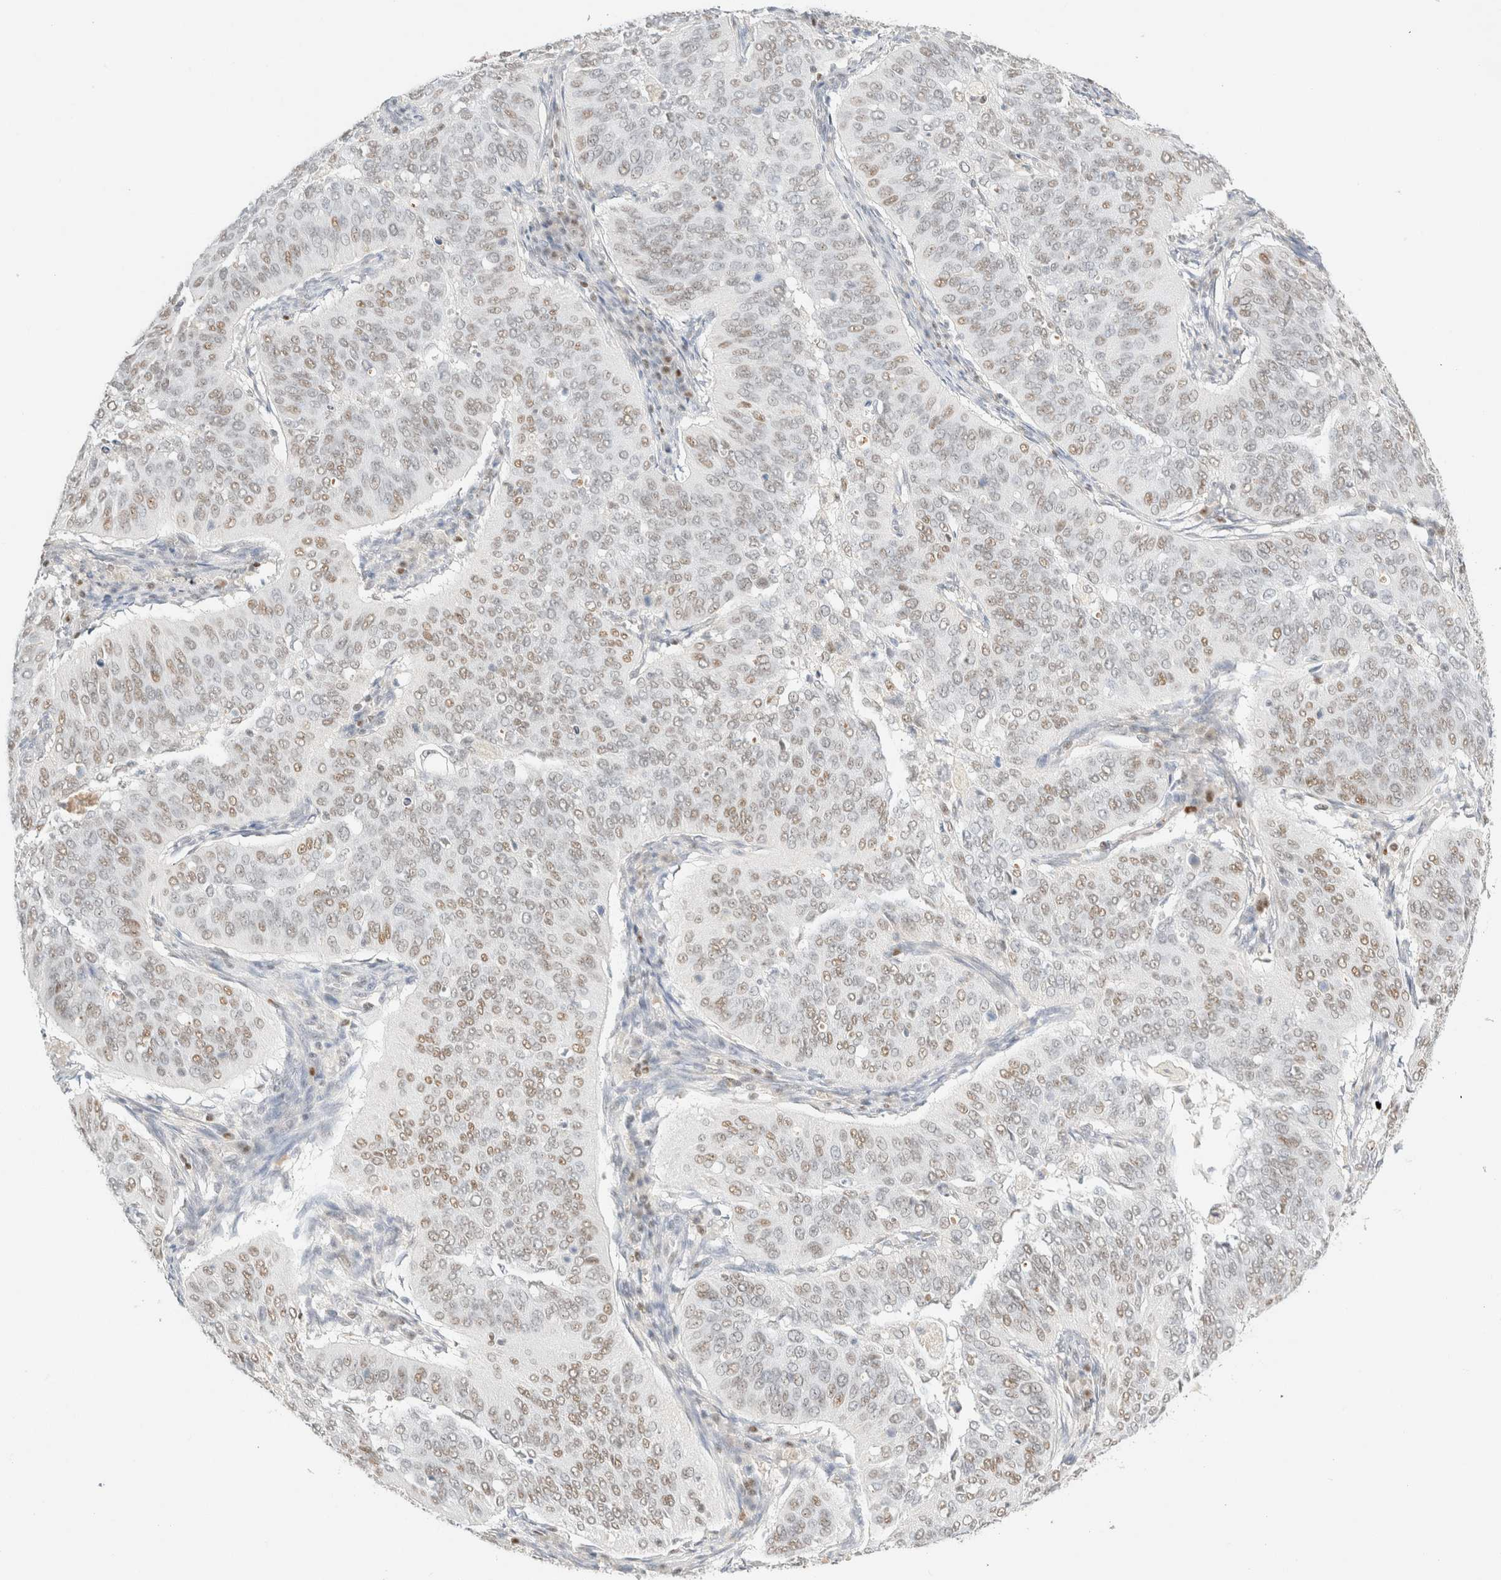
{"staining": {"intensity": "weak", "quantity": ">75%", "location": "nuclear"}, "tissue": "cervical cancer", "cell_type": "Tumor cells", "image_type": "cancer", "snomed": [{"axis": "morphology", "description": "Normal tissue, NOS"}, {"axis": "morphology", "description": "Squamous cell carcinoma, NOS"}, {"axis": "topography", "description": "Cervix"}], "caption": "The image exhibits staining of cervical squamous cell carcinoma, revealing weak nuclear protein expression (brown color) within tumor cells. The protein of interest is stained brown, and the nuclei are stained in blue (DAB (3,3'-diaminobenzidine) IHC with brightfield microscopy, high magnification).", "gene": "DDB2", "patient": {"sex": "female", "age": 39}}